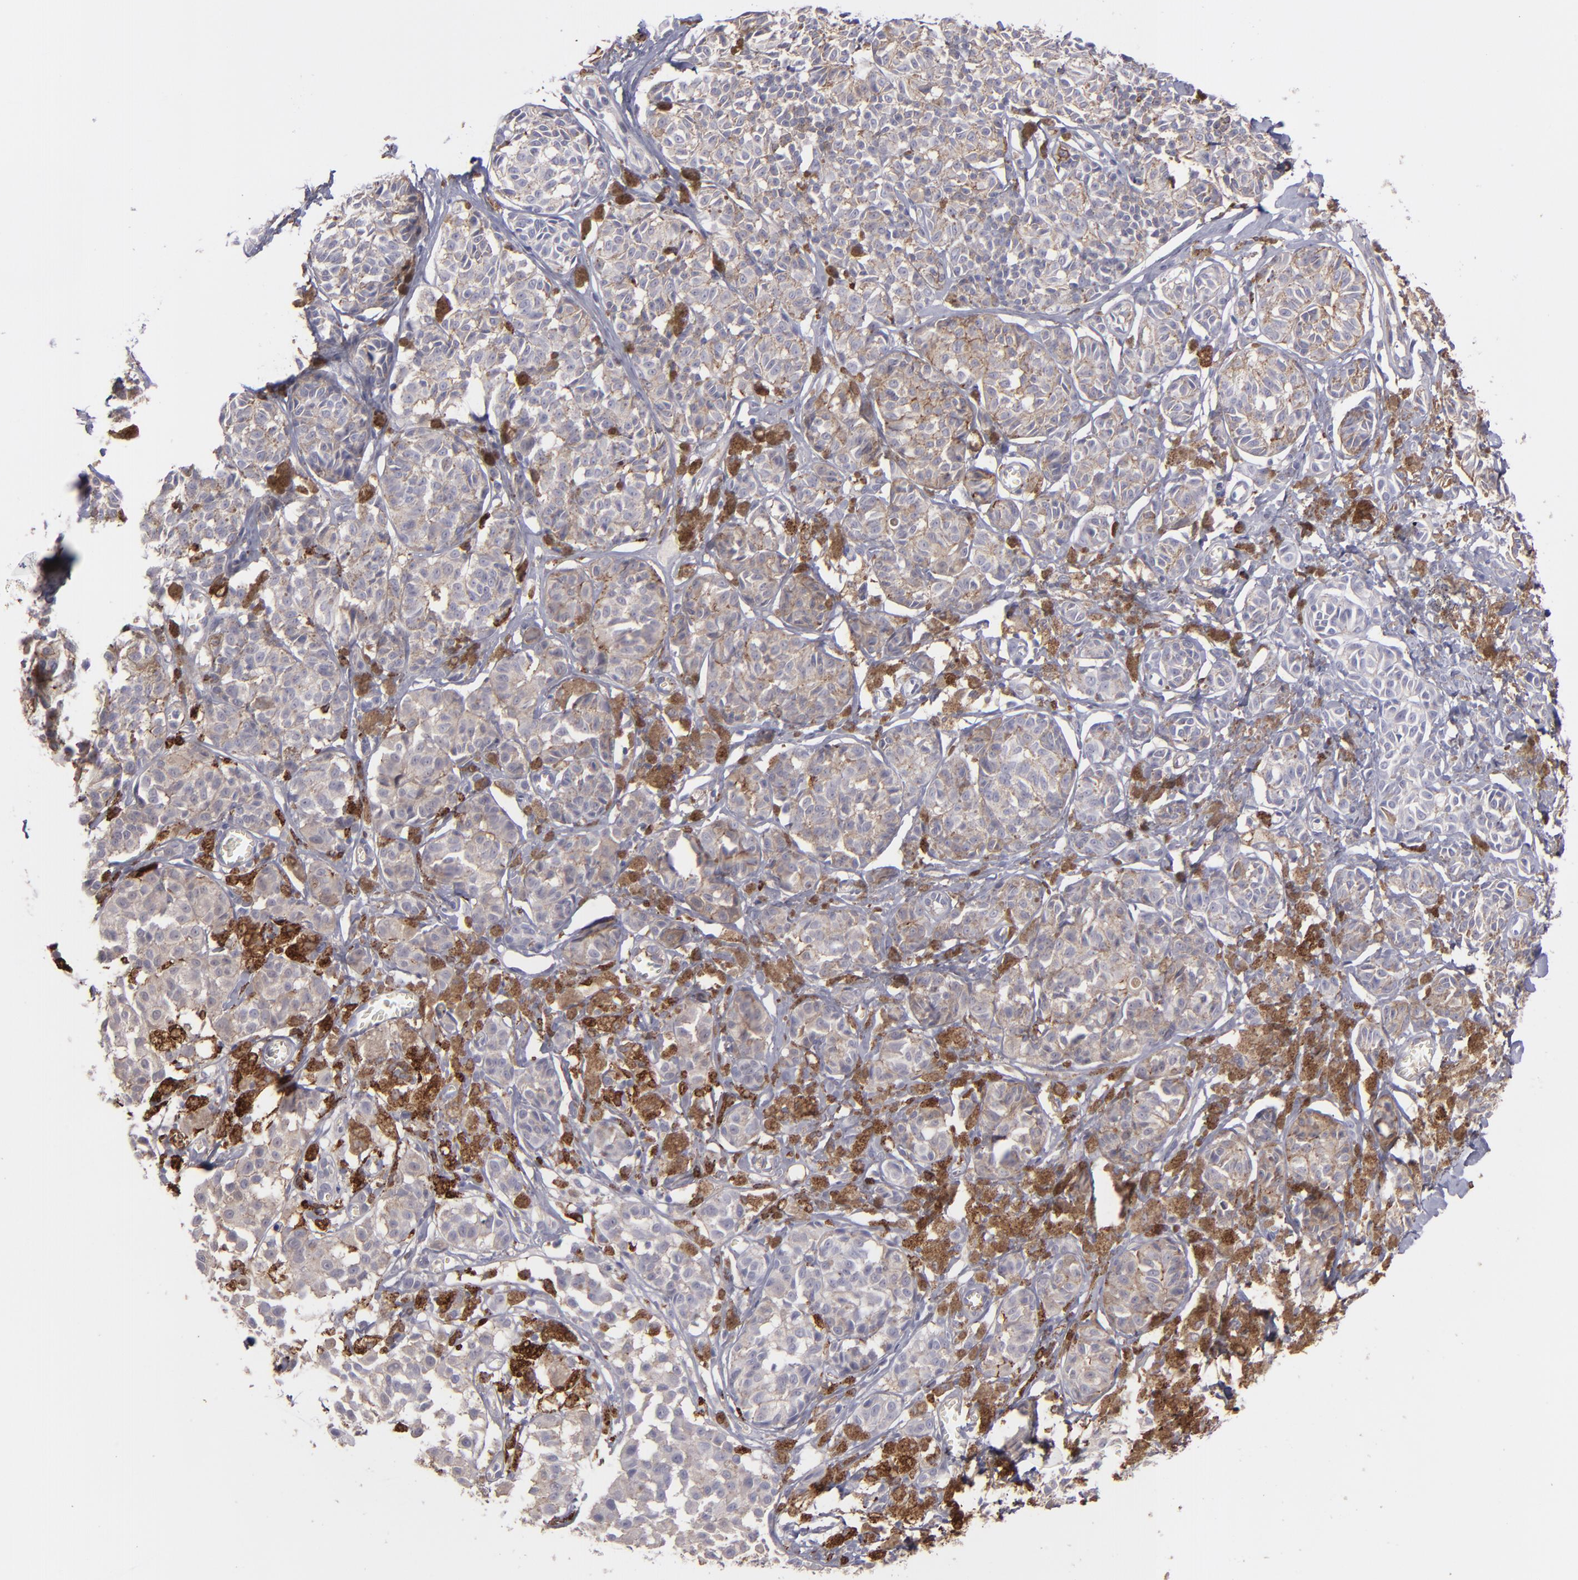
{"staining": {"intensity": "weak", "quantity": ">75%", "location": "cytoplasmic/membranous"}, "tissue": "melanoma", "cell_type": "Tumor cells", "image_type": "cancer", "snomed": [{"axis": "morphology", "description": "Malignant melanoma, NOS"}, {"axis": "topography", "description": "Skin"}], "caption": "IHC staining of melanoma, which reveals low levels of weak cytoplasmic/membranous expression in approximately >75% of tumor cells indicating weak cytoplasmic/membranous protein staining. The staining was performed using DAB (3,3'-diaminobenzidine) (brown) for protein detection and nuclei were counterstained in hematoxylin (blue).", "gene": "C1QA", "patient": {"sex": "male", "age": 76}}